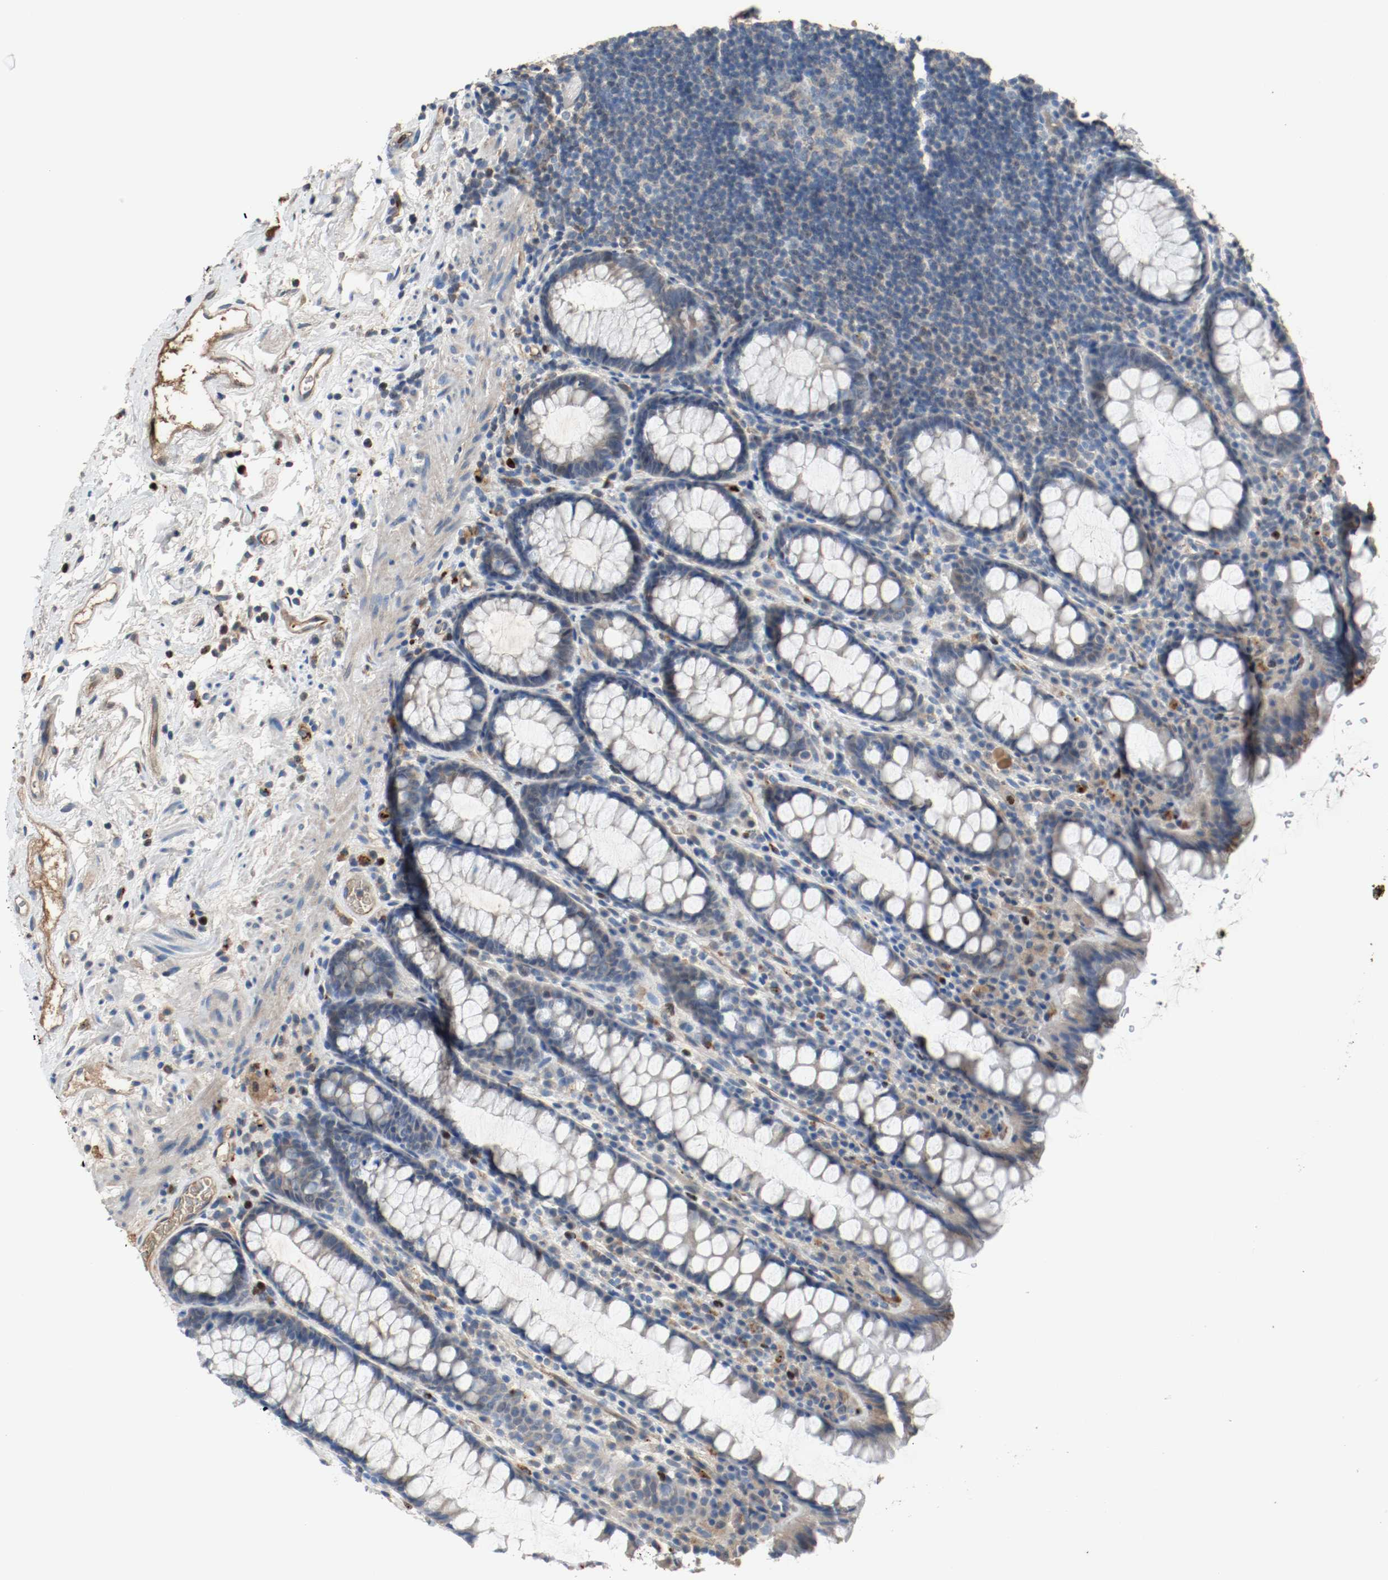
{"staining": {"intensity": "negative", "quantity": "none", "location": "none"}, "tissue": "rectum", "cell_type": "Glandular cells", "image_type": "normal", "snomed": [{"axis": "morphology", "description": "Normal tissue, NOS"}, {"axis": "topography", "description": "Rectum"}], "caption": "Glandular cells show no significant protein staining in benign rectum. The staining was performed using DAB to visualize the protein expression in brown, while the nuclei were stained in blue with hematoxylin (Magnification: 20x).", "gene": "BLK", "patient": {"sex": "male", "age": 92}}